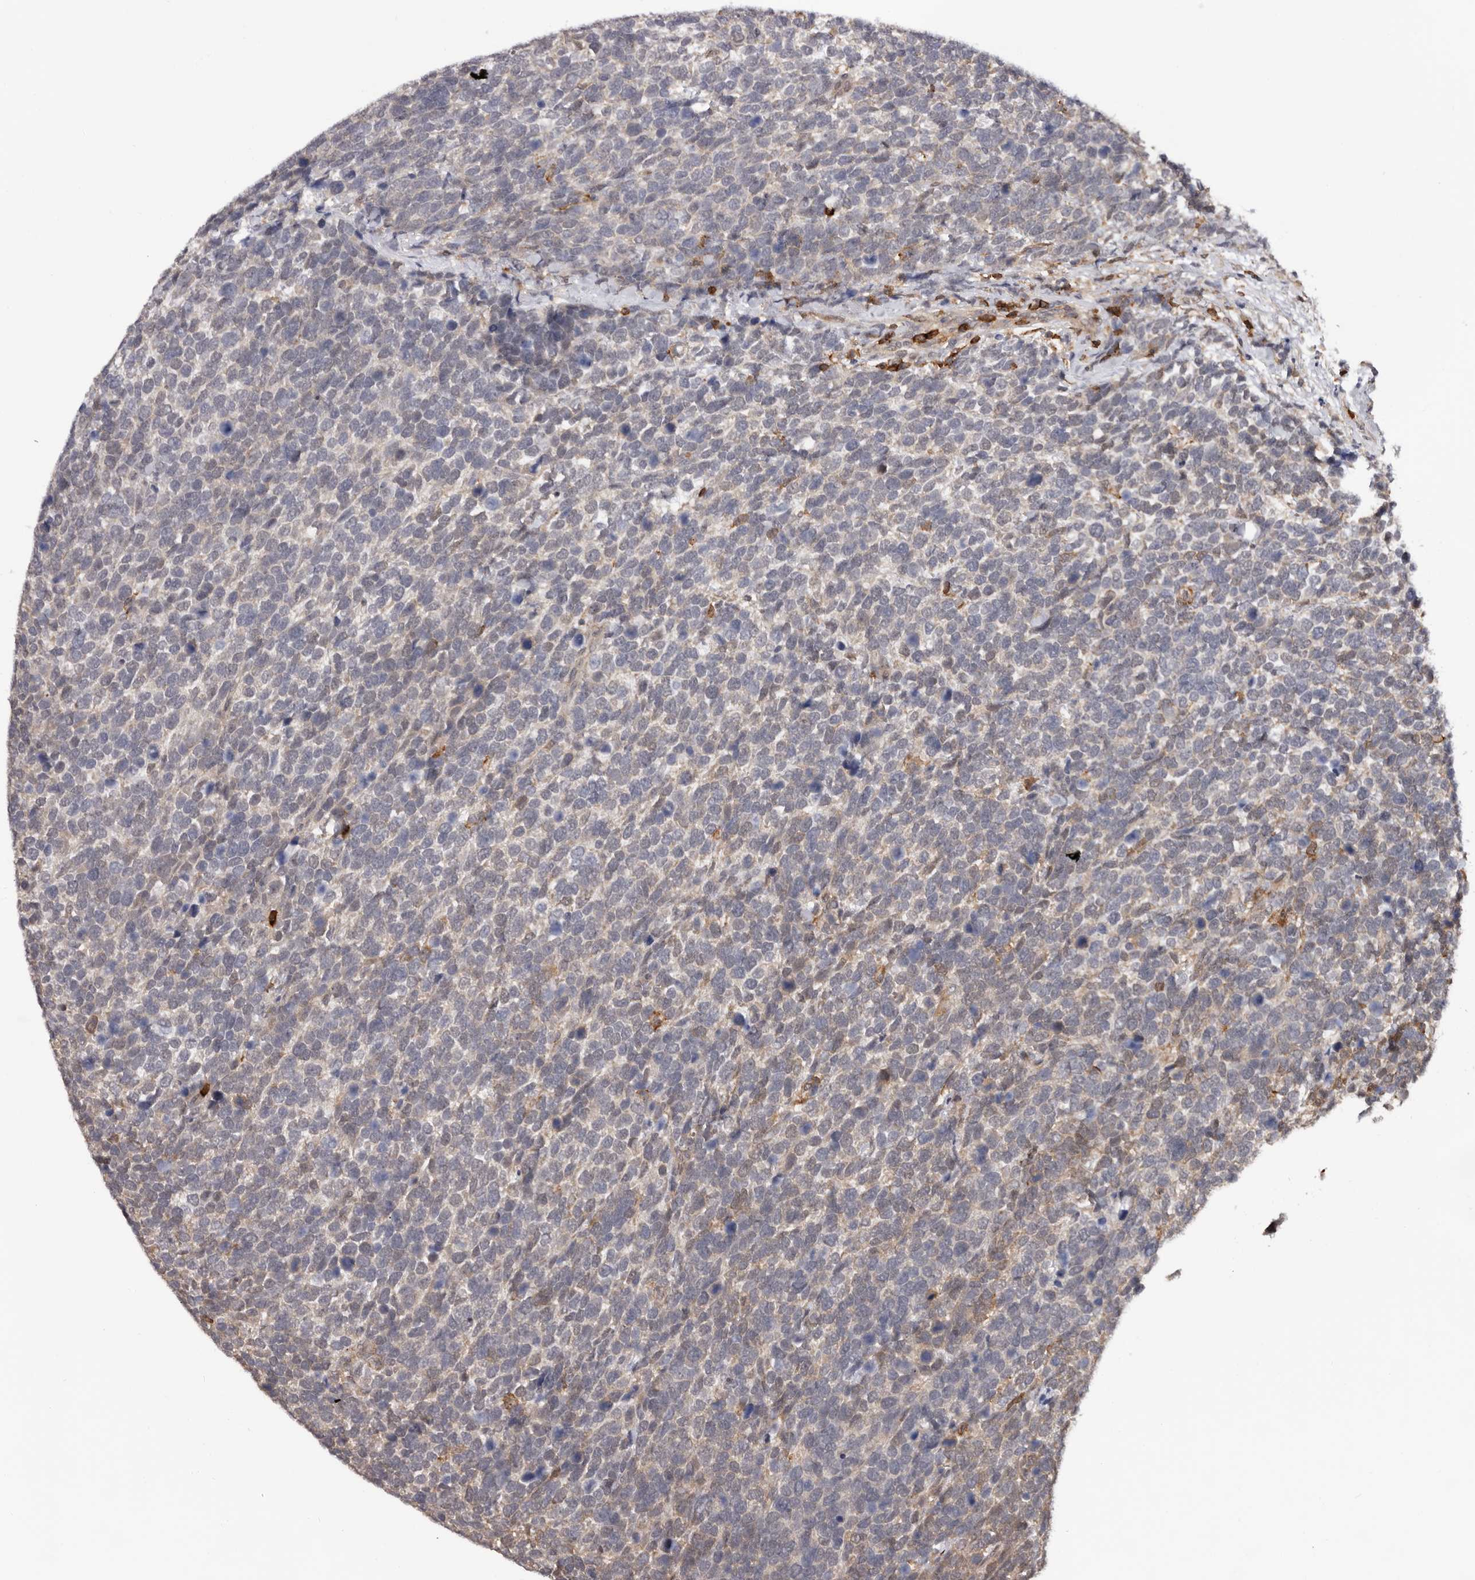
{"staining": {"intensity": "weak", "quantity": "<25%", "location": "cytoplasmic/membranous"}, "tissue": "urothelial cancer", "cell_type": "Tumor cells", "image_type": "cancer", "snomed": [{"axis": "morphology", "description": "Urothelial carcinoma, High grade"}, {"axis": "topography", "description": "Urinary bladder"}], "caption": "This micrograph is of urothelial cancer stained with immunohistochemistry (IHC) to label a protein in brown with the nuclei are counter-stained blue. There is no staining in tumor cells.", "gene": "PRR12", "patient": {"sex": "female", "age": 82}}